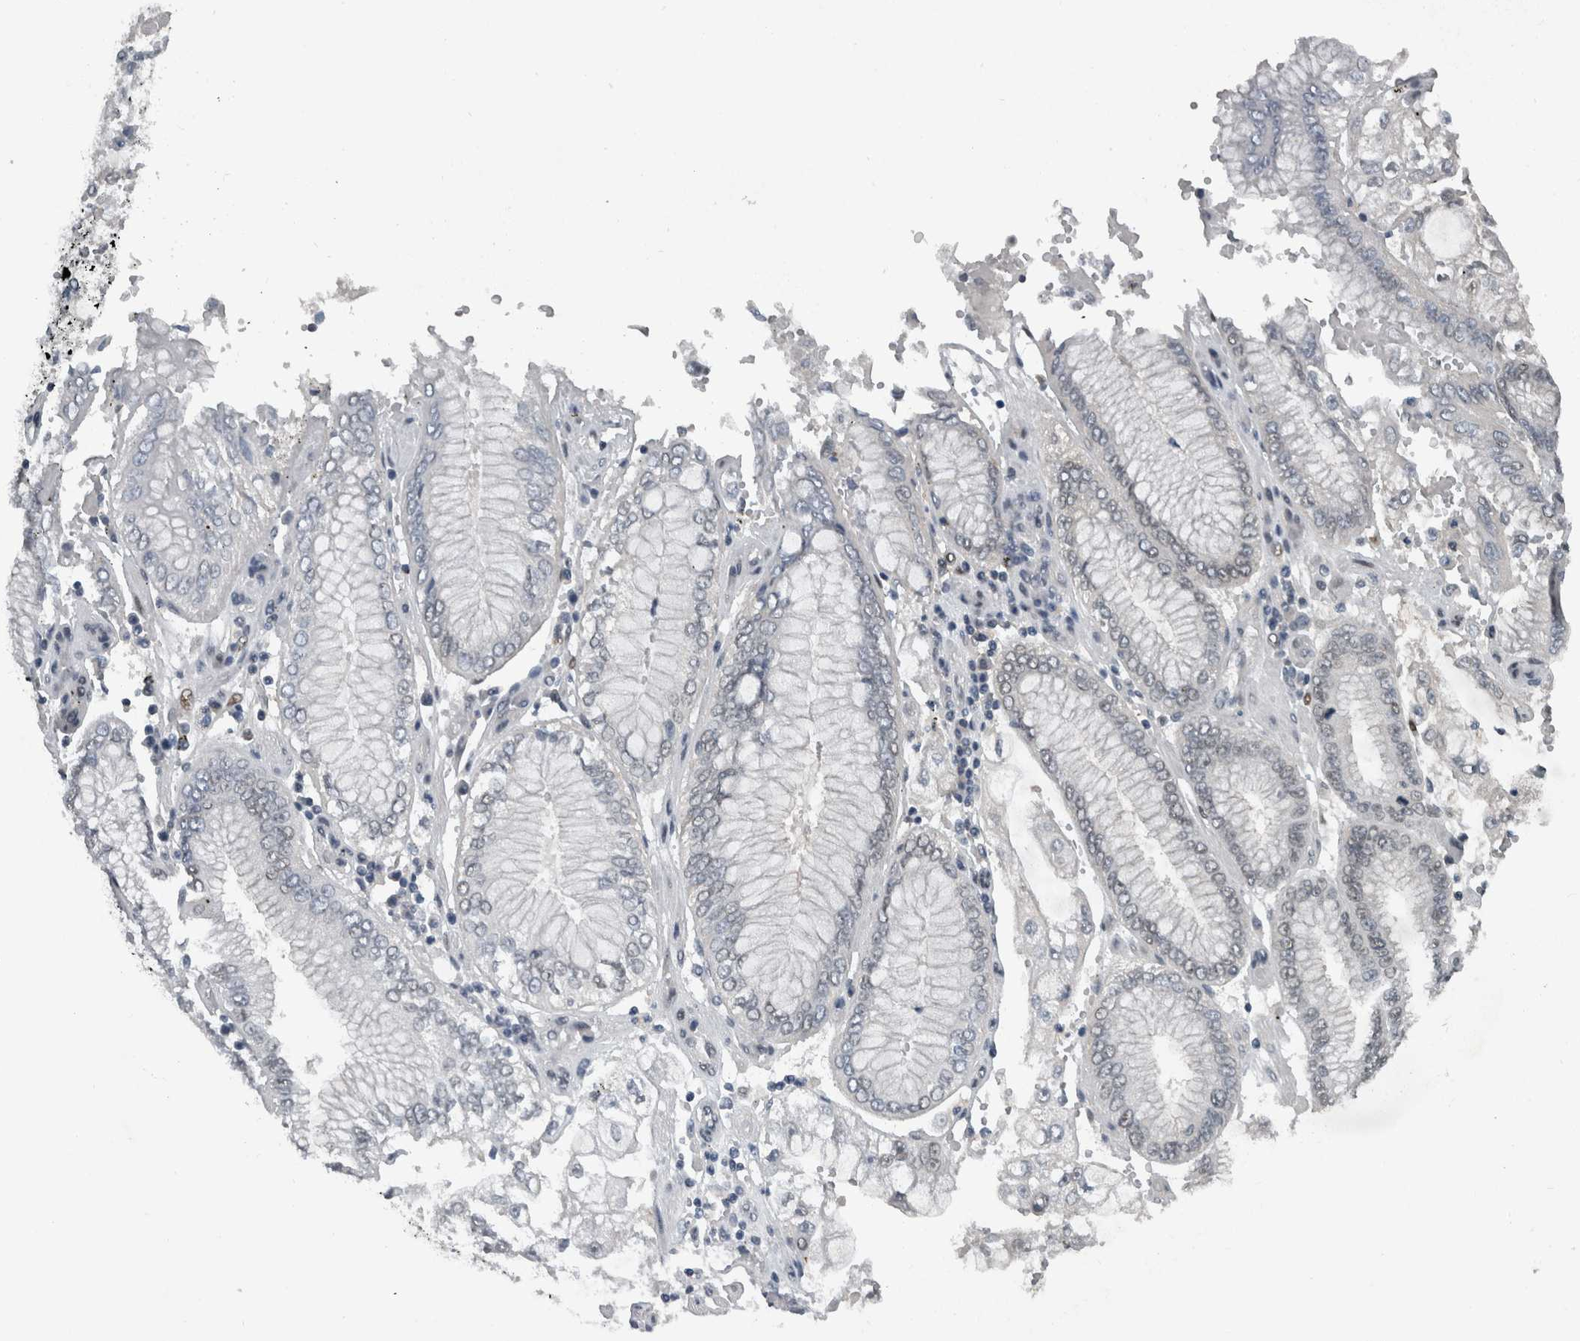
{"staining": {"intensity": "negative", "quantity": "none", "location": "none"}, "tissue": "stomach cancer", "cell_type": "Tumor cells", "image_type": "cancer", "snomed": [{"axis": "morphology", "description": "Adenocarcinoma, NOS"}, {"axis": "topography", "description": "Stomach"}], "caption": "An immunohistochemistry micrograph of stomach adenocarcinoma is shown. There is no staining in tumor cells of stomach adenocarcinoma.", "gene": "ZBTB21", "patient": {"sex": "male", "age": 76}}